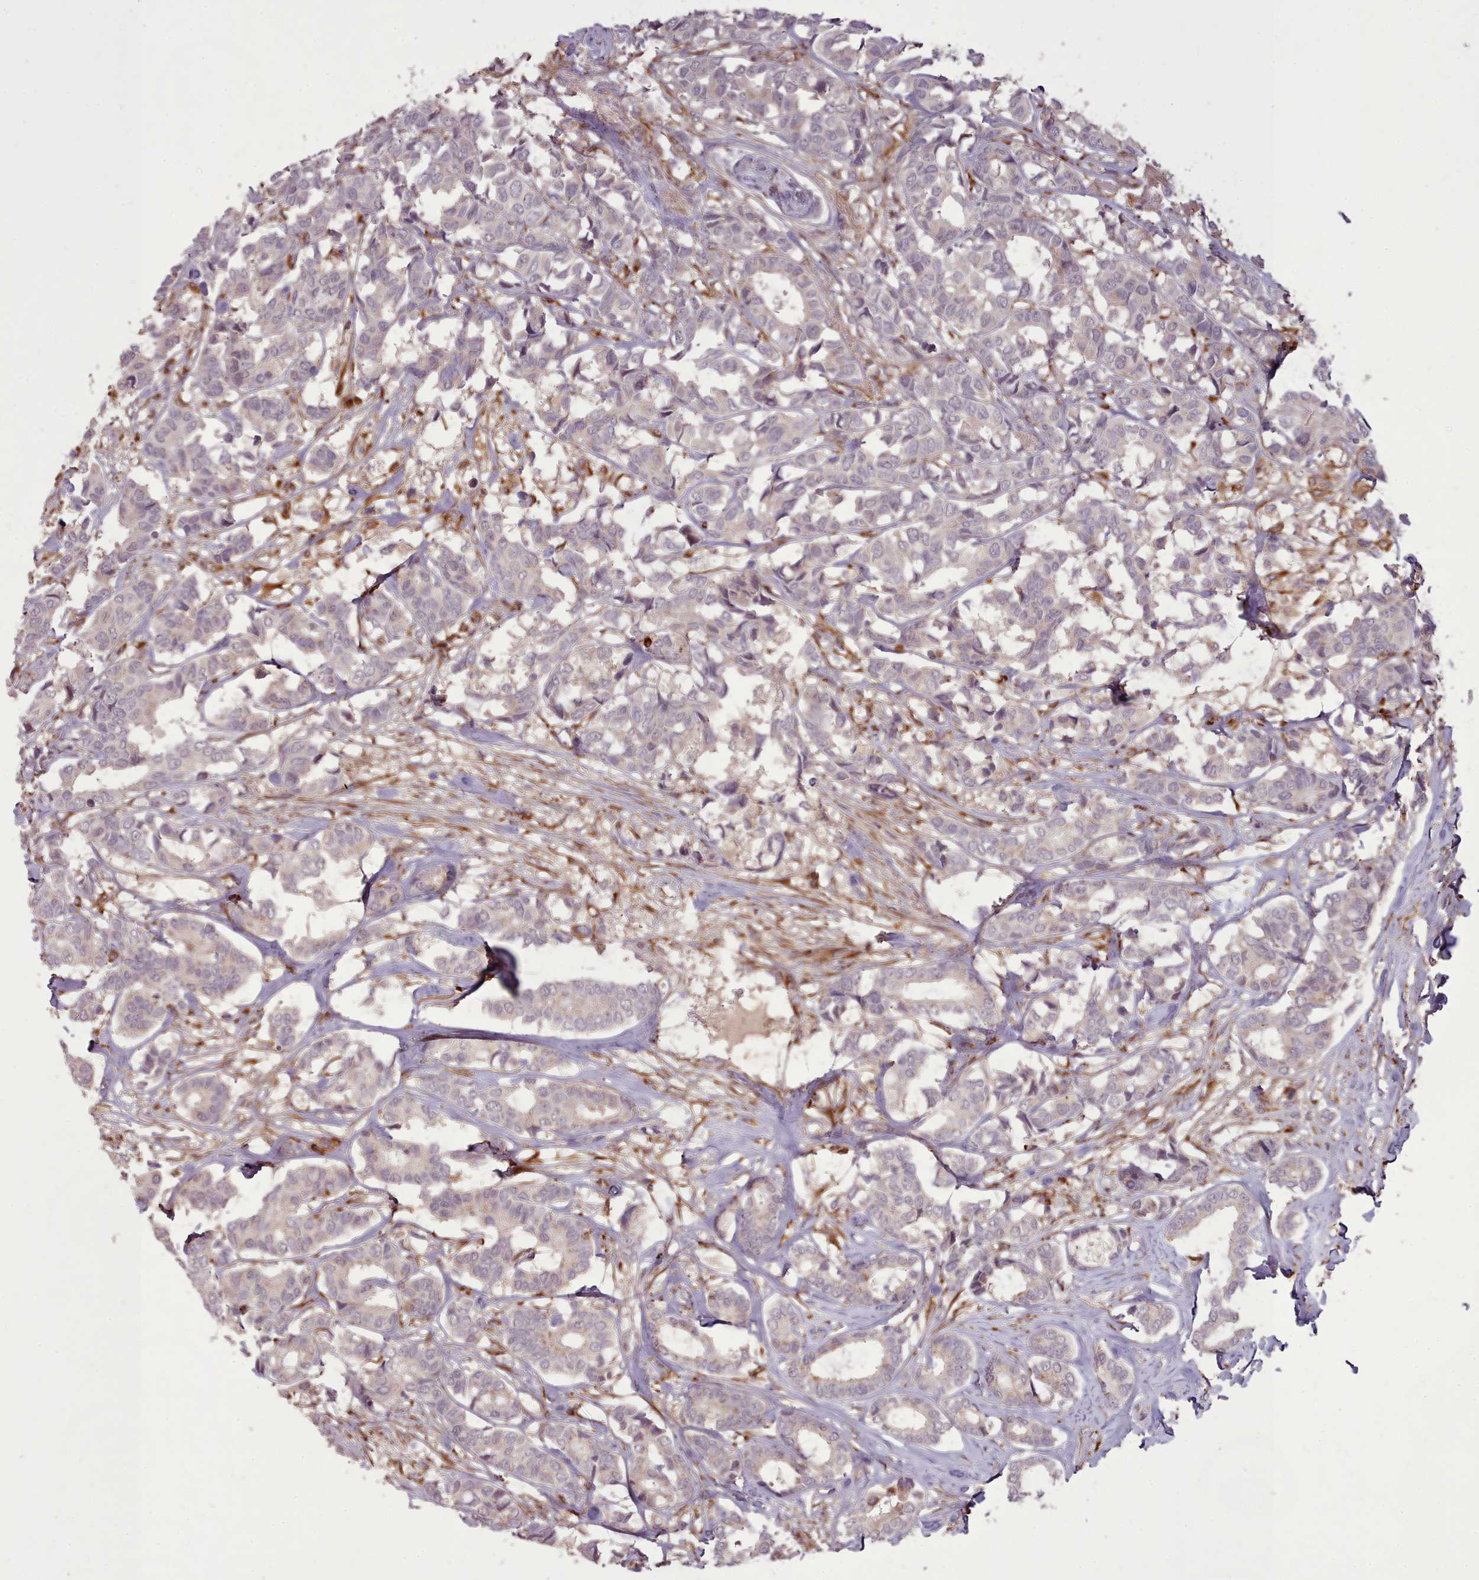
{"staining": {"intensity": "negative", "quantity": "none", "location": "none"}, "tissue": "breast cancer", "cell_type": "Tumor cells", "image_type": "cancer", "snomed": [{"axis": "morphology", "description": "Normal tissue, NOS"}, {"axis": "morphology", "description": "Duct carcinoma"}, {"axis": "topography", "description": "Breast"}], "caption": "The IHC micrograph has no significant positivity in tumor cells of breast invasive ductal carcinoma tissue. (Stains: DAB immunohistochemistry (IHC) with hematoxylin counter stain, Microscopy: brightfield microscopy at high magnification).", "gene": "GBGT1", "patient": {"sex": "female", "age": 87}}